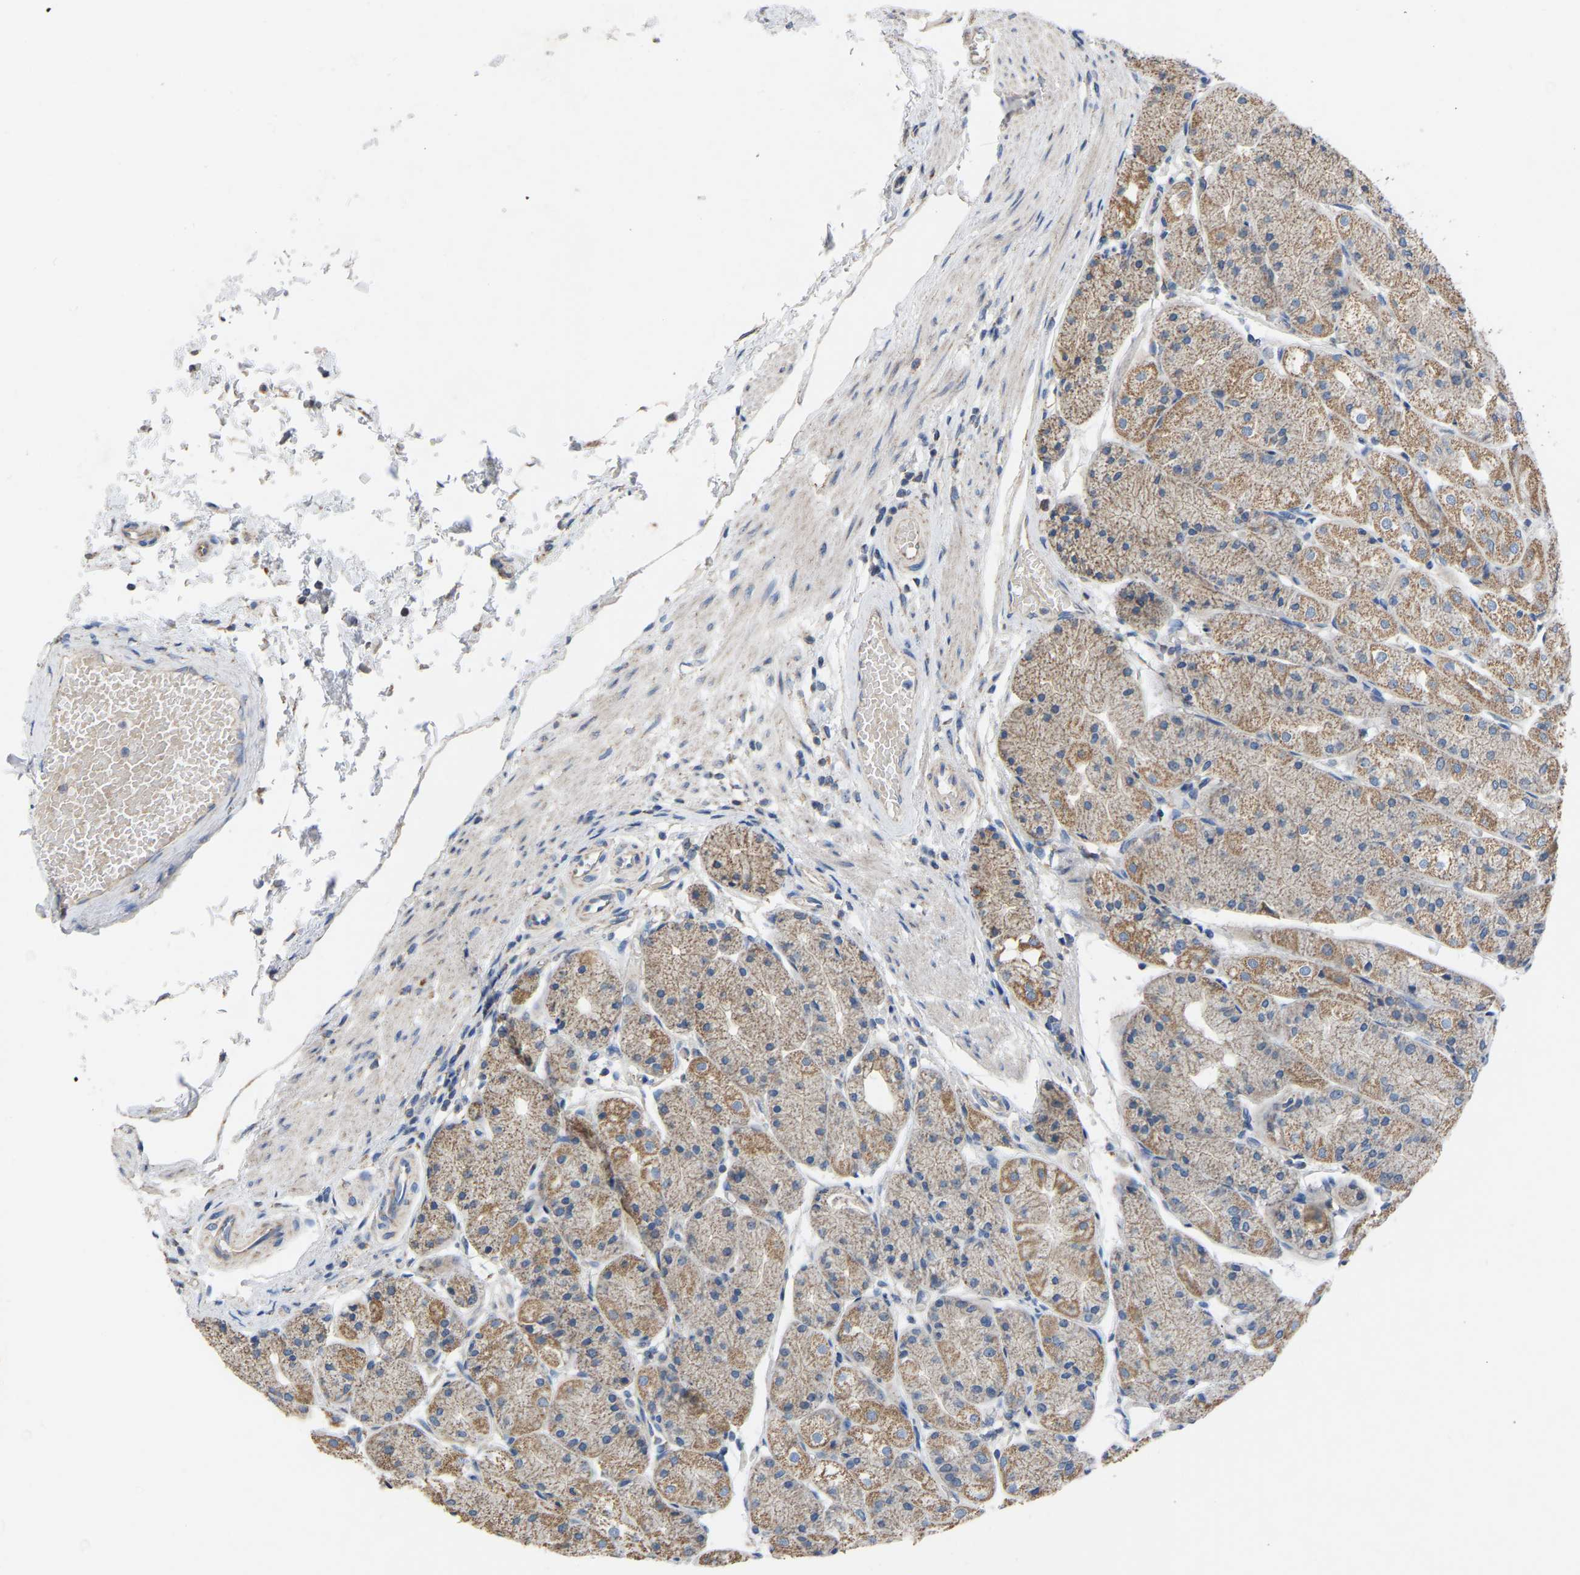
{"staining": {"intensity": "moderate", "quantity": ">75%", "location": "cytoplasmic/membranous"}, "tissue": "stomach", "cell_type": "Glandular cells", "image_type": "normal", "snomed": [{"axis": "morphology", "description": "Normal tissue, NOS"}, {"axis": "topography", "description": "Stomach, upper"}], "caption": "IHC (DAB) staining of unremarkable stomach displays moderate cytoplasmic/membranous protein expression in about >75% of glandular cells. The staining is performed using DAB brown chromogen to label protein expression. The nuclei are counter-stained blue using hematoxylin.", "gene": "BCL10", "patient": {"sex": "male", "age": 72}}